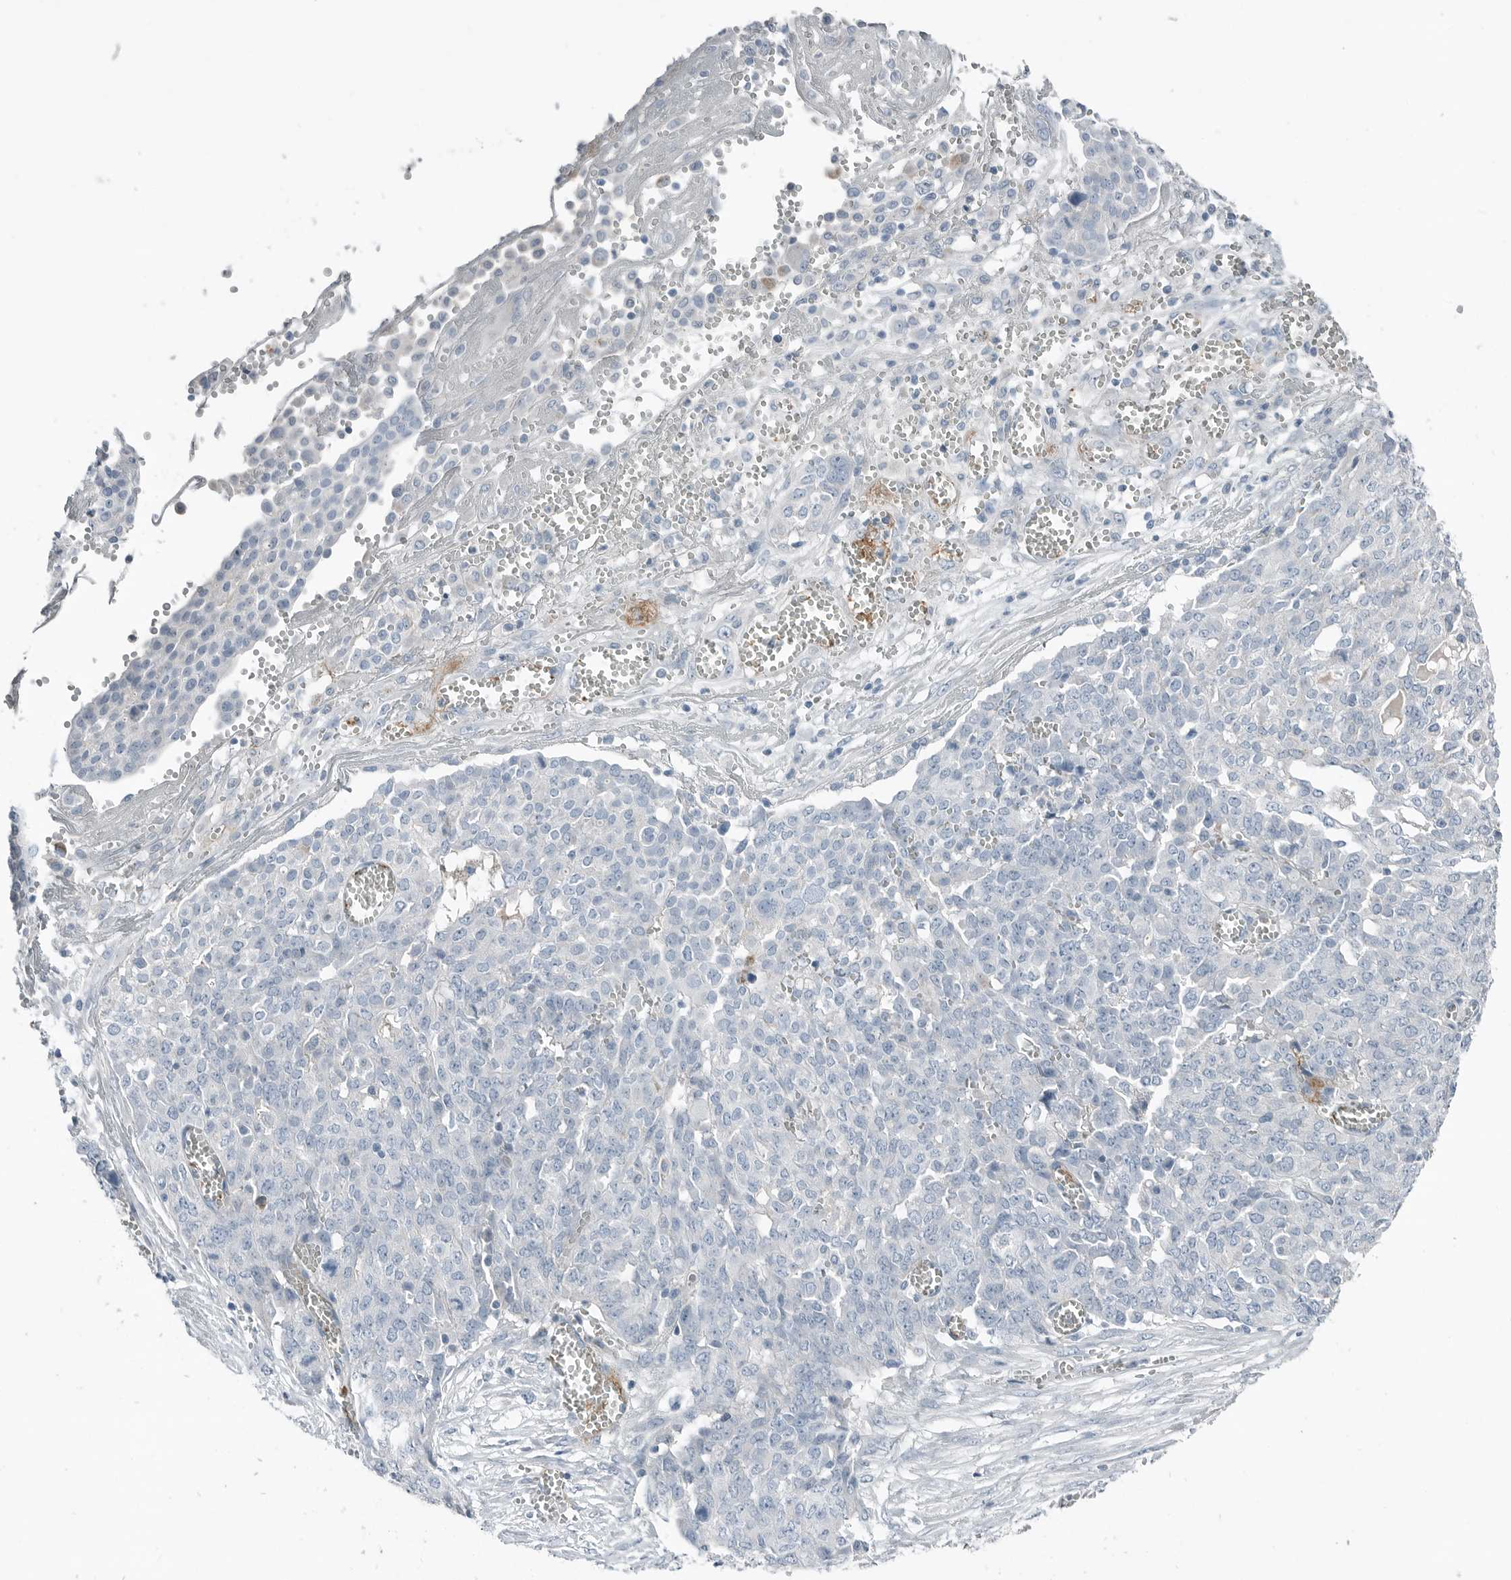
{"staining": {"intensity": "negative", "quantity": "none", "location": "none"}, "tissue": "ovarian cancer", "cell_type": "Tumor cells", "image_type": "cancer", "snomed": [{"axis": "morphology", "description": "Cystadenocarcinoma, serous, NOS"}, {"axis": "topography", "description": "Soft tissue"}, {"axis": "topography", "description": "Ovary"}], "caption": "Ovarian serous cystadenocarcinoma was stained to show a protein in brown. There is no significant staining in tumor cells.", "gene": "SERPINB7", "patient": {"sex": "female", "age": 57}}